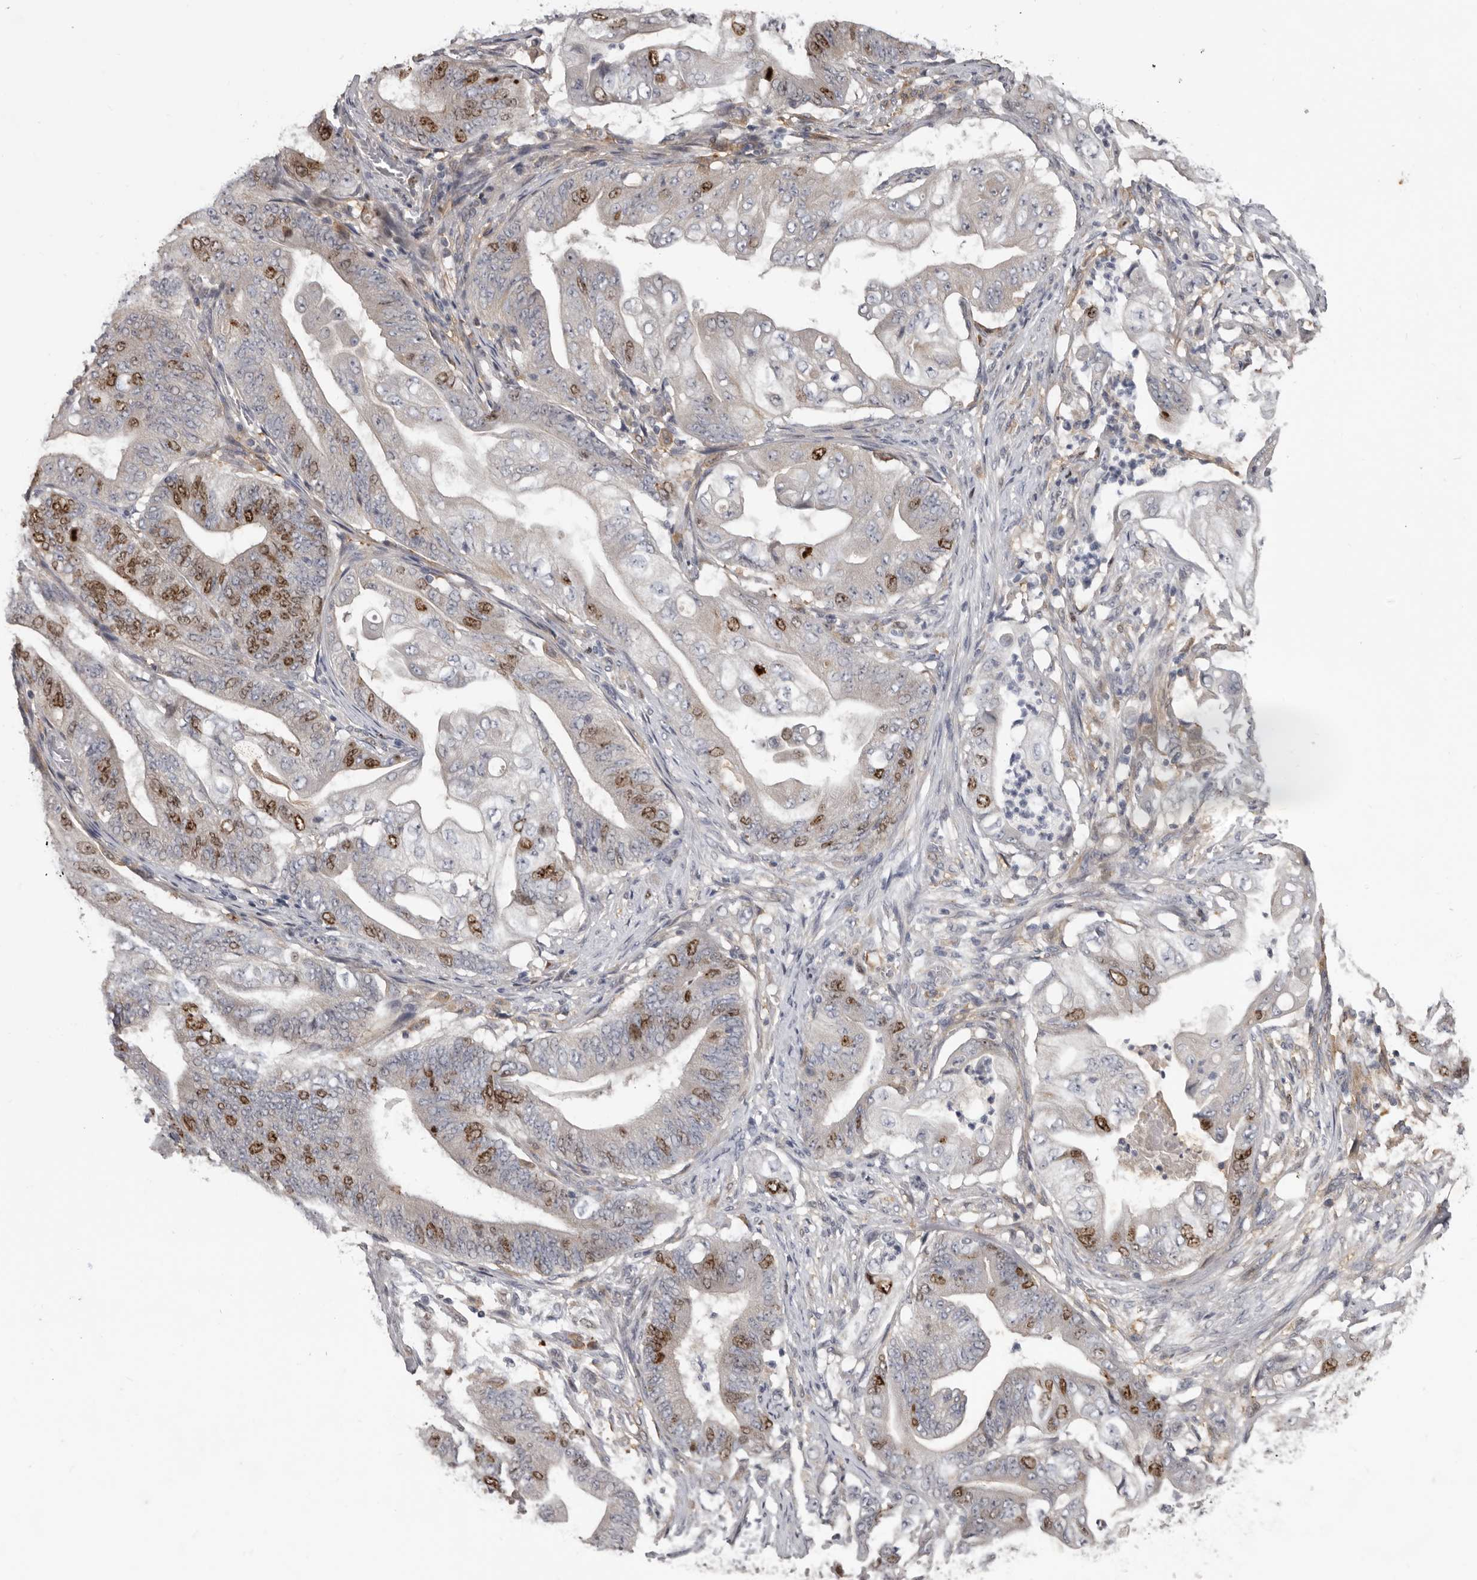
{"staining": {"intensity": "moderate", "quantity": "25%-75%", "location": "nuclear"}, "tissue": "stomach cancer", "cell_type": "Tumor cells", "image_type": "cancer", "snomed": [{"axis": "morphology", "description": "Adenocarcinoma, NOS"}, {"axis": "topography", "description": "Stomach"}], "caption": "Moderate nuclear expression for a protein is appreciated in about 25%-75% of tumor cells of adenocarcinoma (stomach) using immunohistochemistry.", "gene": "CDCA8", "patient": {"sex": "female", "age": 73}}